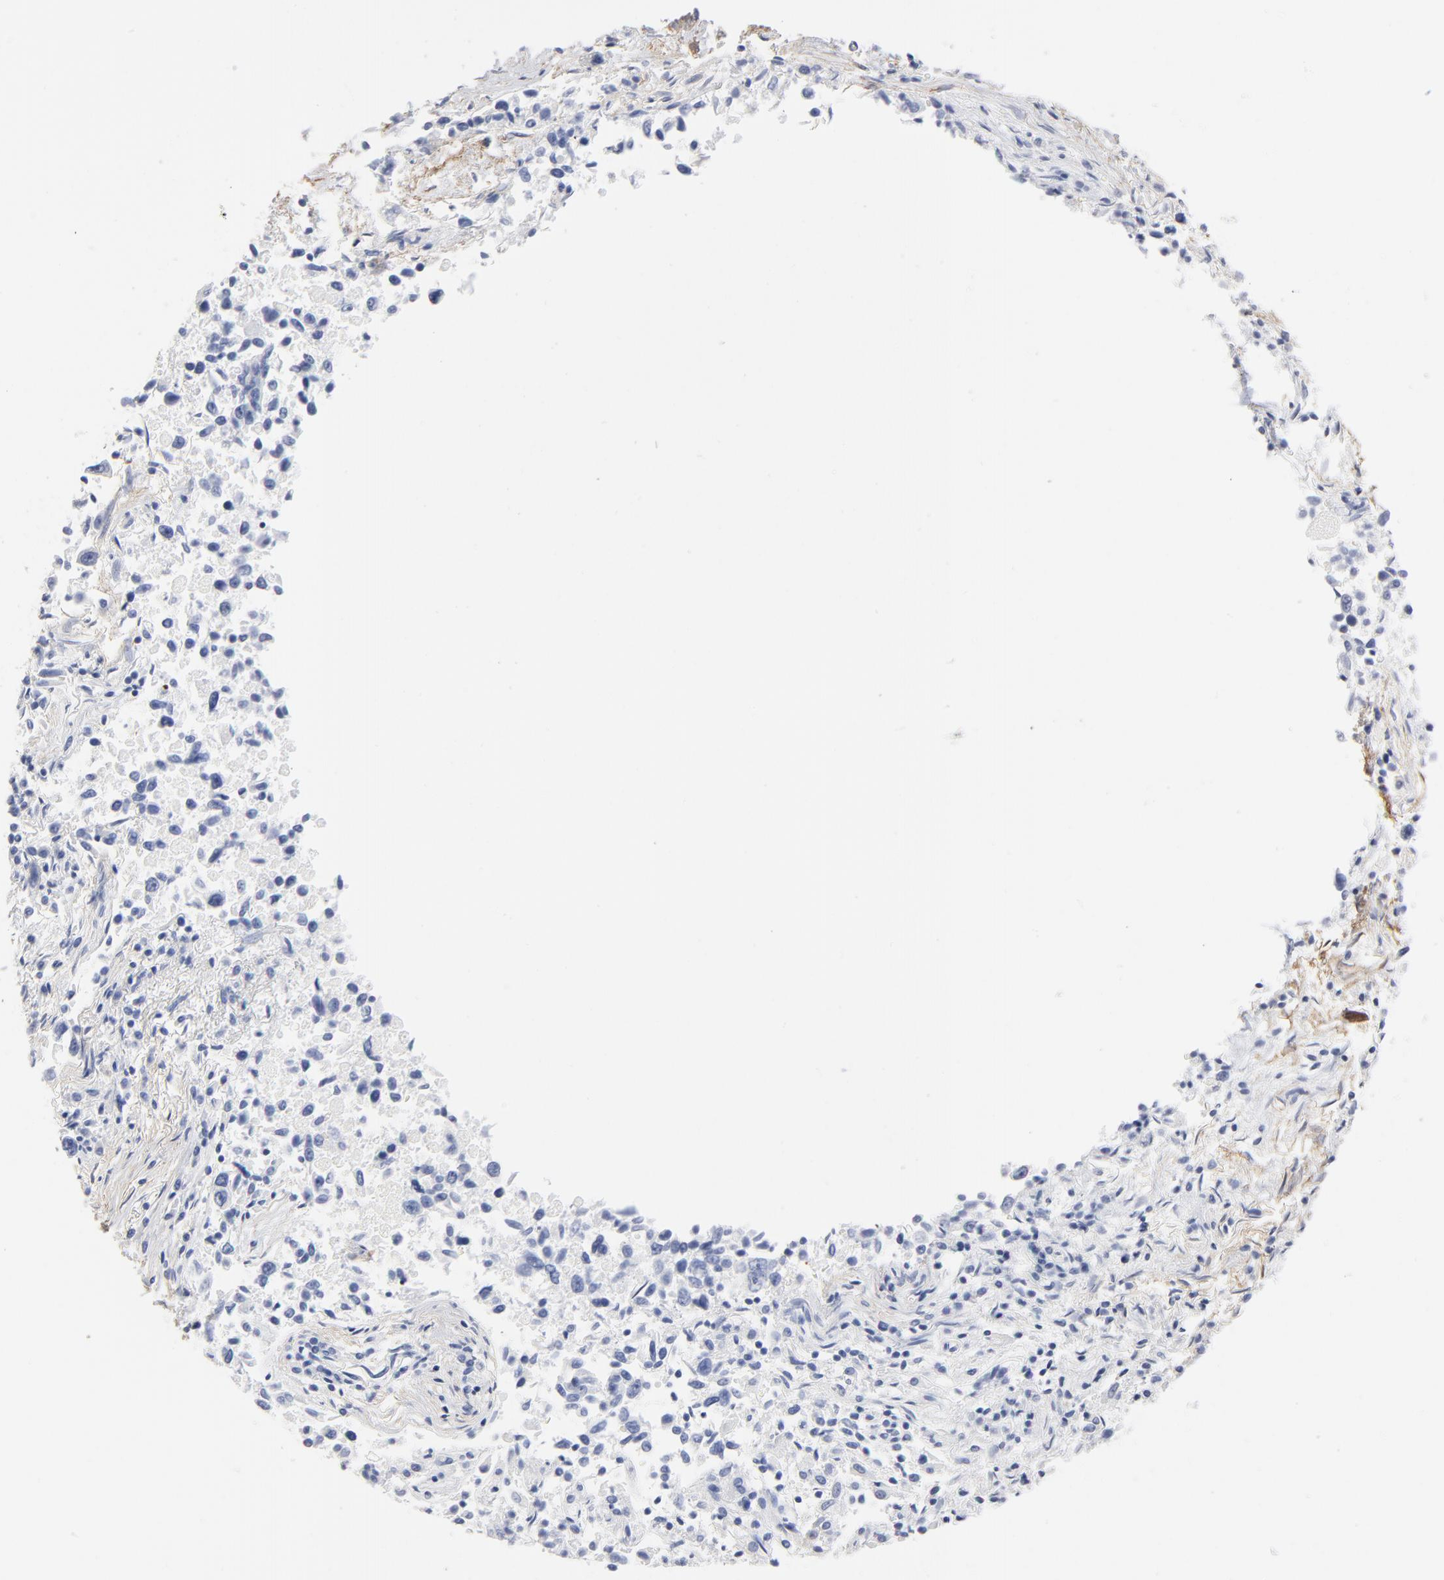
{"staining": {"intensity": "negative", "quantity": "none", "location": "none"}, "tissue": "lung cancer", "cell_type": "Tumor cells", "image_type": "cancer", "snomed": [{"axis": "morphology", "description": "Adenocarcinoma, NOS"}, {"axis": "topography", "description": "Lung"}], "caption": "A photomicrograph of lung cancer stained for a protein demonstrates no brown staining in tumor cells.", "gene": "AGTR1", "patient": {"sex": "male", "age": 84}}